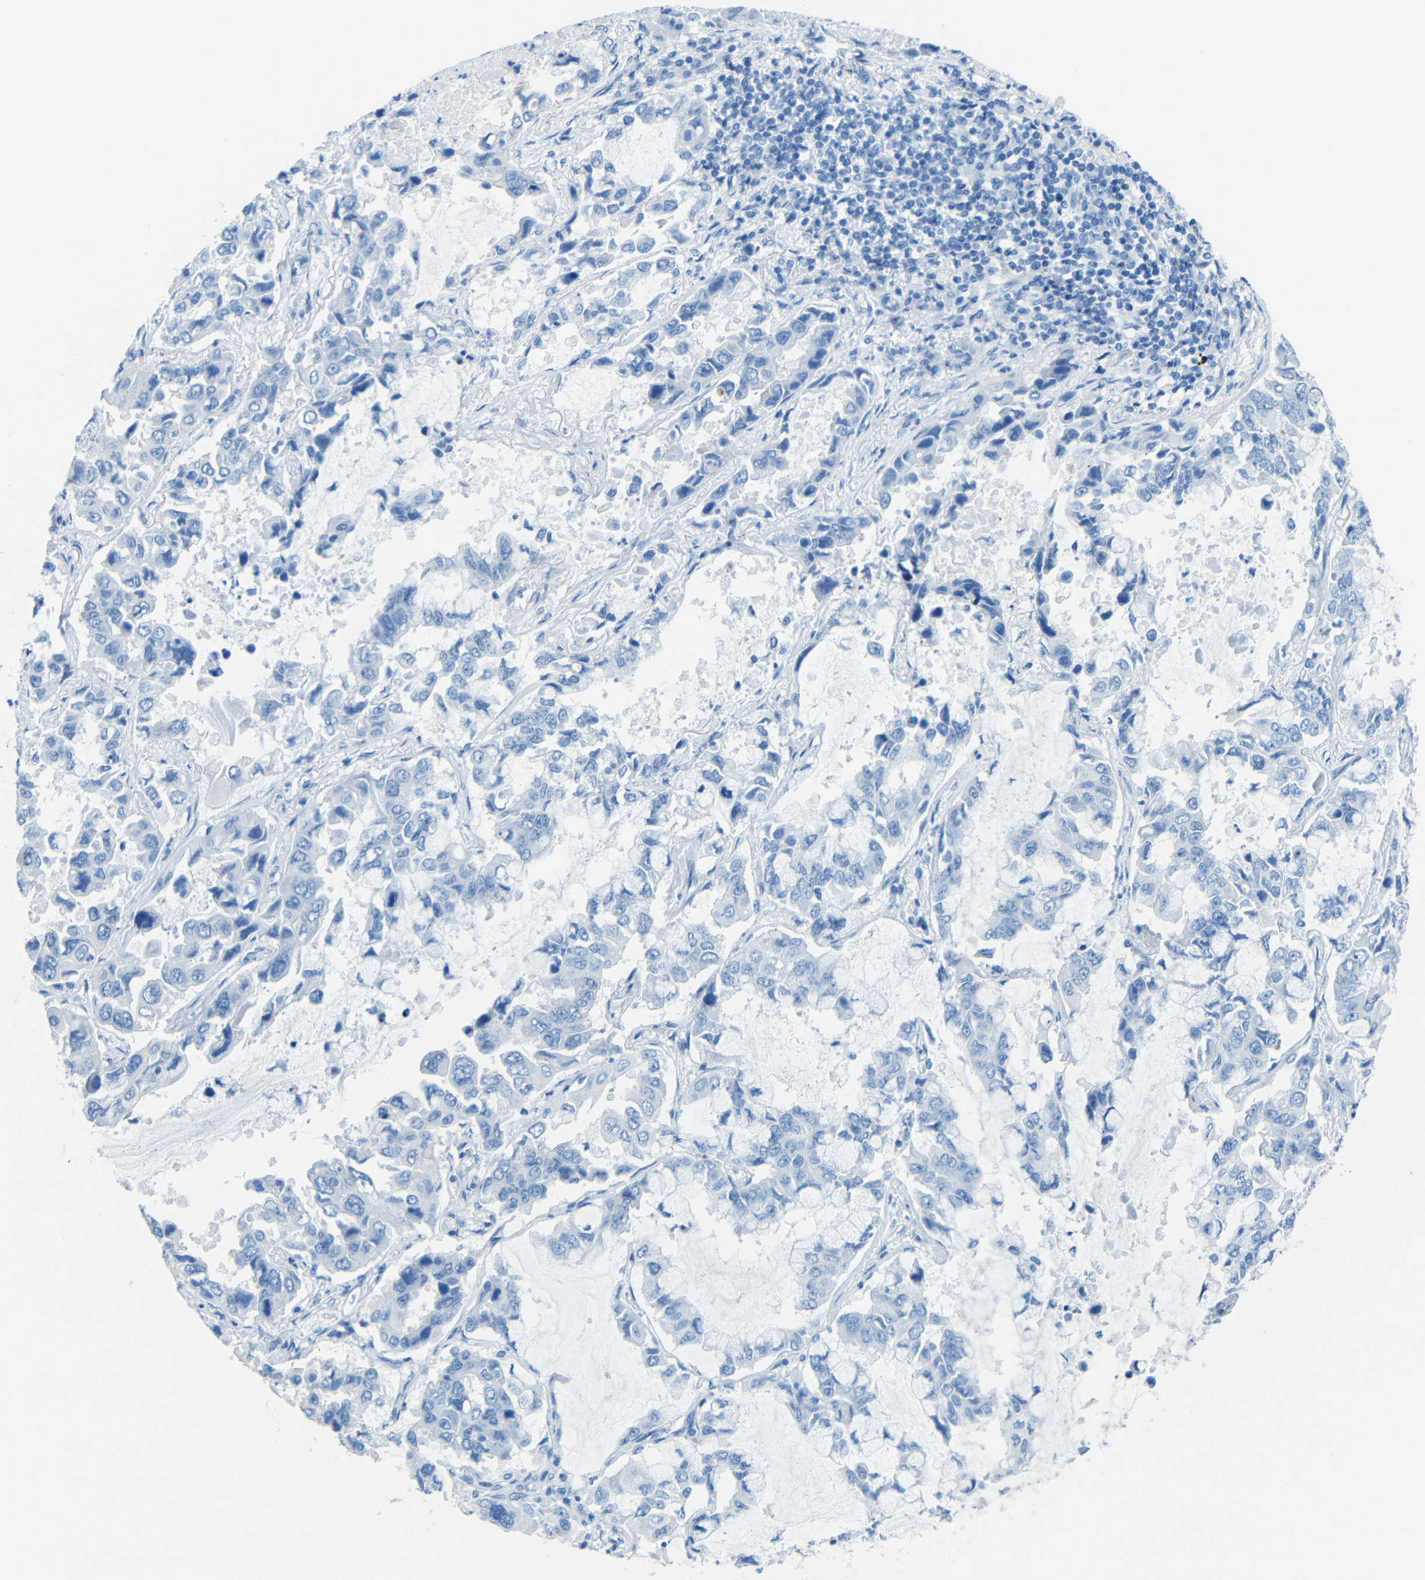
{"staining": {"intensity": "negative", "quantity": "none", "location": "none"}, "tissue": "lung cancer", "cell_type": "Tumor cells", "image_type": "cancer", "snomed": [{"axis": "morphology", "description": "Adenocarcinoma, NOS"}, {"axis": "topography", "description": "Lung"}], "caption": "High power microscopy image of an immunohistochemistry (IHC) micrograph of adenocarcinoma (lung), revealing no significant positivity in tumor cells.", "gene": "TUBB4B", "patient": {"sex": "male", "age": 64}}